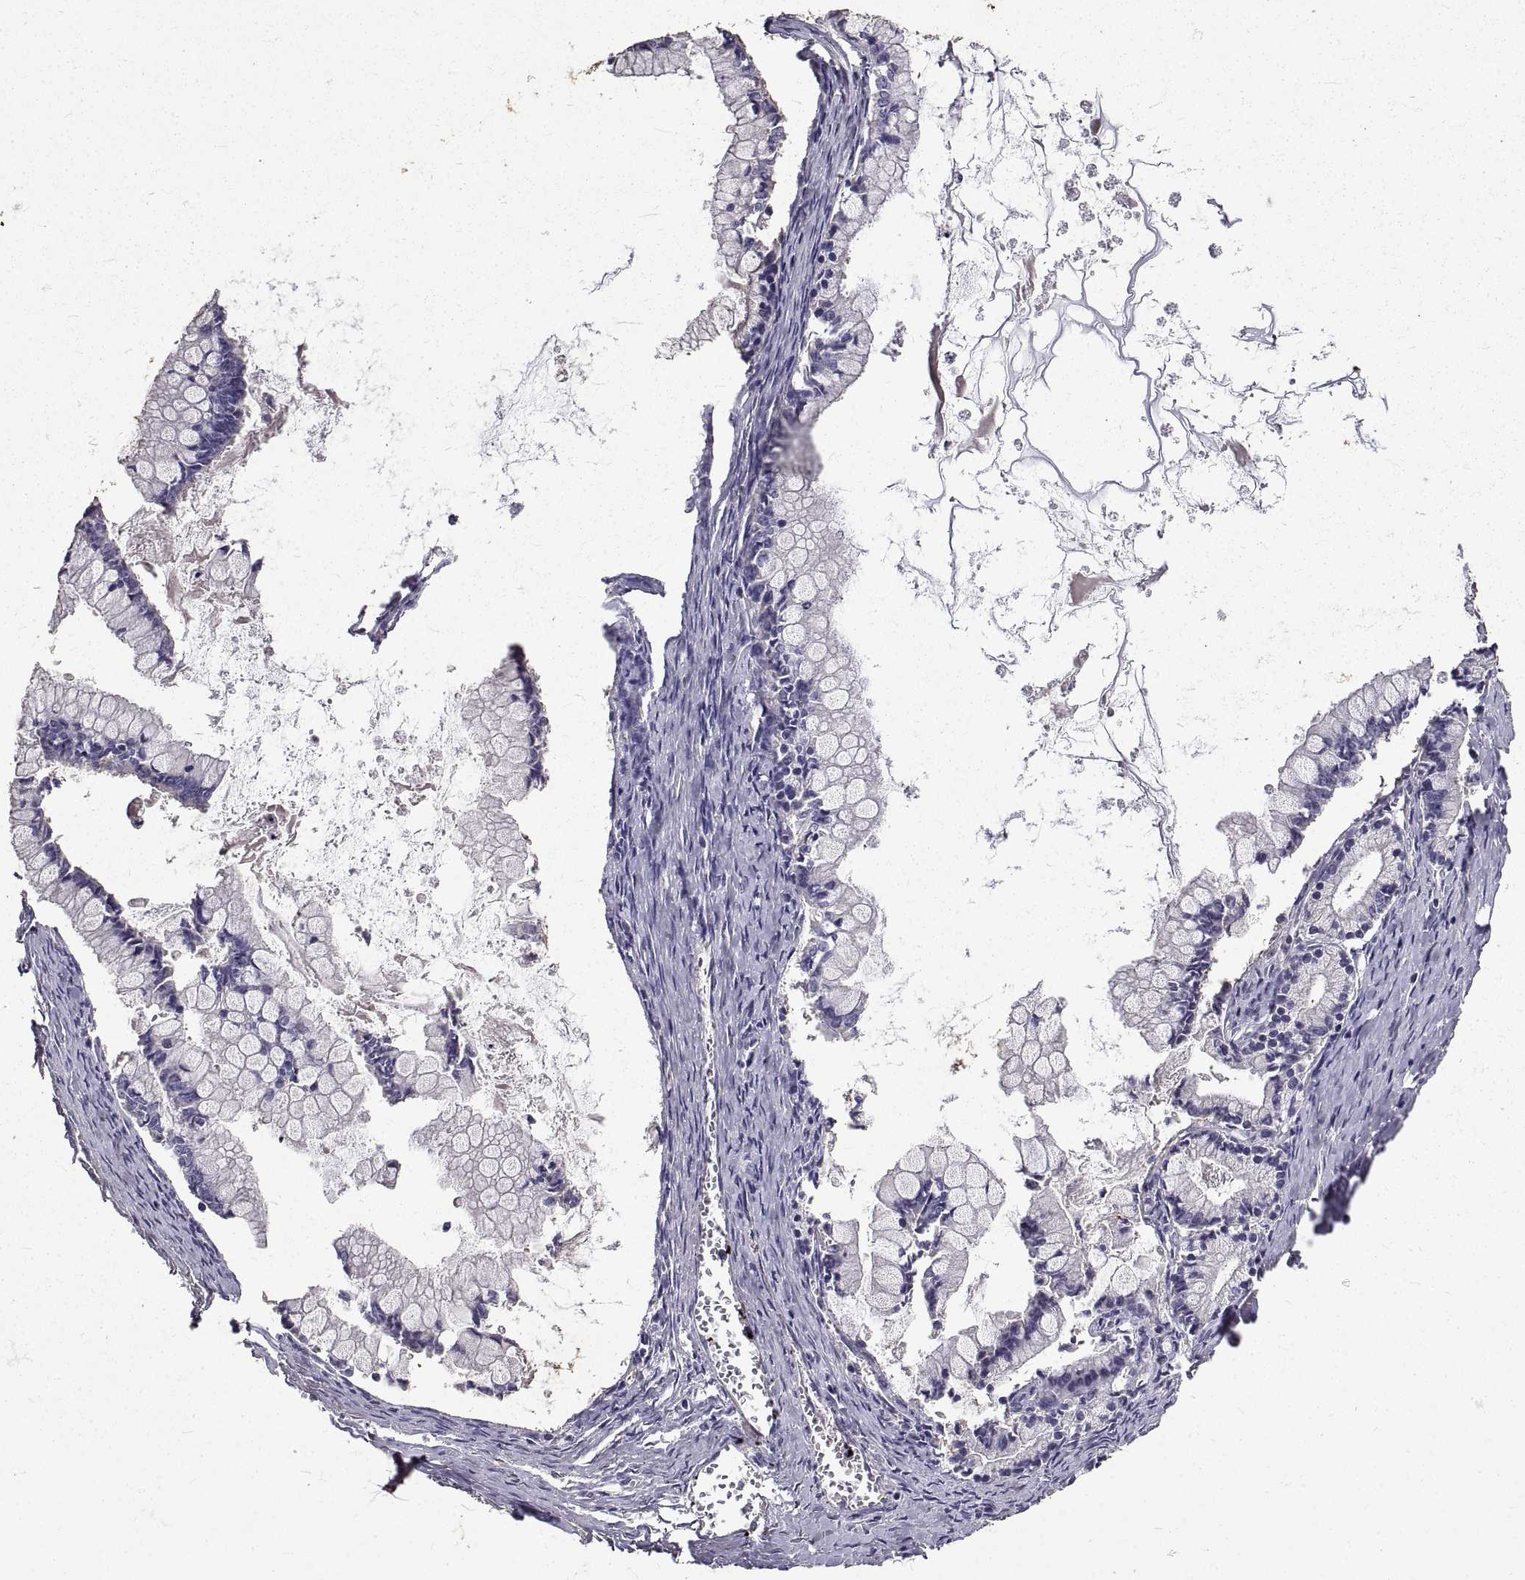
{"staining": {"intensity": "negative", "quantity": "none", "location": "none"}, "tissue": "ovarian cancer", "cell_type": "Tumor cells", "image_type": "cancer", "snomed": [{"axis": "morphology", "description": "Cystadenocarcinoma, mucinous, NOS"}, {"axis": "topography", "description": "Ovary"}], "caption": "An IHC histopathology image of ovarian cancer is shown. There is no staining in tumor cells of ovarian cancer.", "gene": "PEA15", "patient": {"sex": "female", "age": 67}}